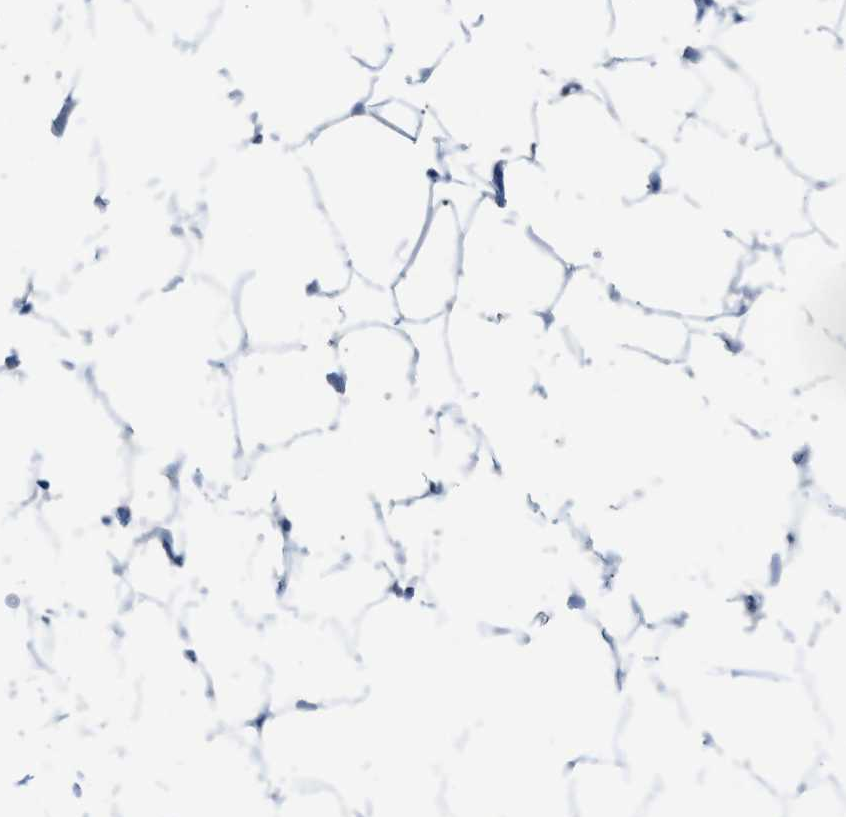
{"staining": {"intensity": "negative", "quantity": "none", "location": "none"}, "tissue": "adipose tissue", "cell_type": "Adipocytes", "image_type": "normal", "snomed": [{"axis": "morphology", "description": "Normal tissue, NOS"}, {"axis": "topography", "description": "Breast"}, {"axis": "topography", "description": "Adipose tissue"}], "caption": "DAB (3,3'-diaminobenzidine) immunohistochemical staining of unremarkable human adipose tissue demonstrates no significant expression in adipocytes. Nuclei are stained in blue.", "gene": "PSAT1", "patient": {"sex": "female", "age": 25}}